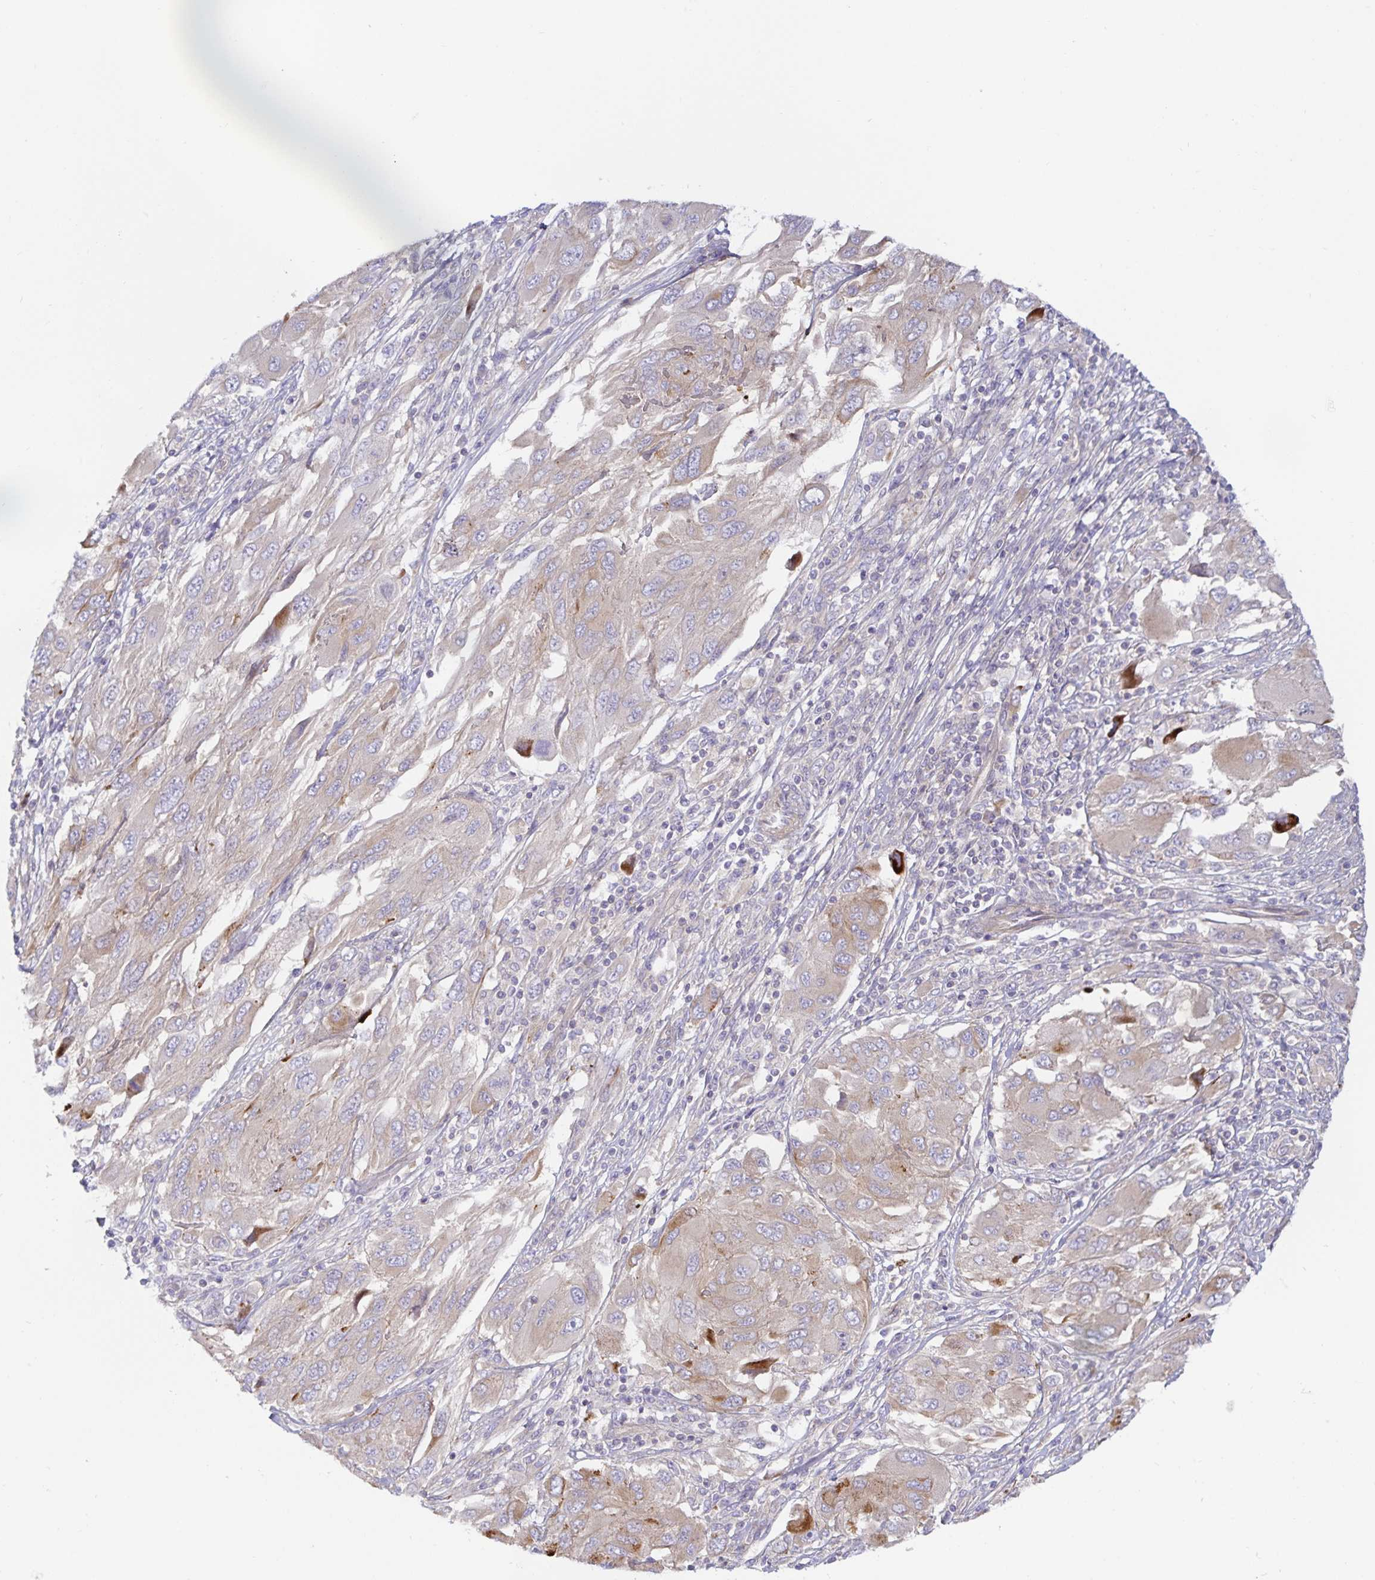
{"staining": {"intensity": "weak", "quantity": ">75%", "location": "cytoplasmic/membranous"}, "tissue": "melanoma", "cell_type": "Tumor cells", "image_type": "cancer", "snomed": [{"axis": "morphology", "description": "Malignant melanoma, NOS"}, {"axis": "topography", "description": "Skin"}], "caption": "Human malignant melanoma stained for a protein (brown) demonstrates weak cytoplasmic/membranous positive staining in about >75% of tumor cells.", "gene": "METTL22", "patient": {"sex": "female", "age": 91}}